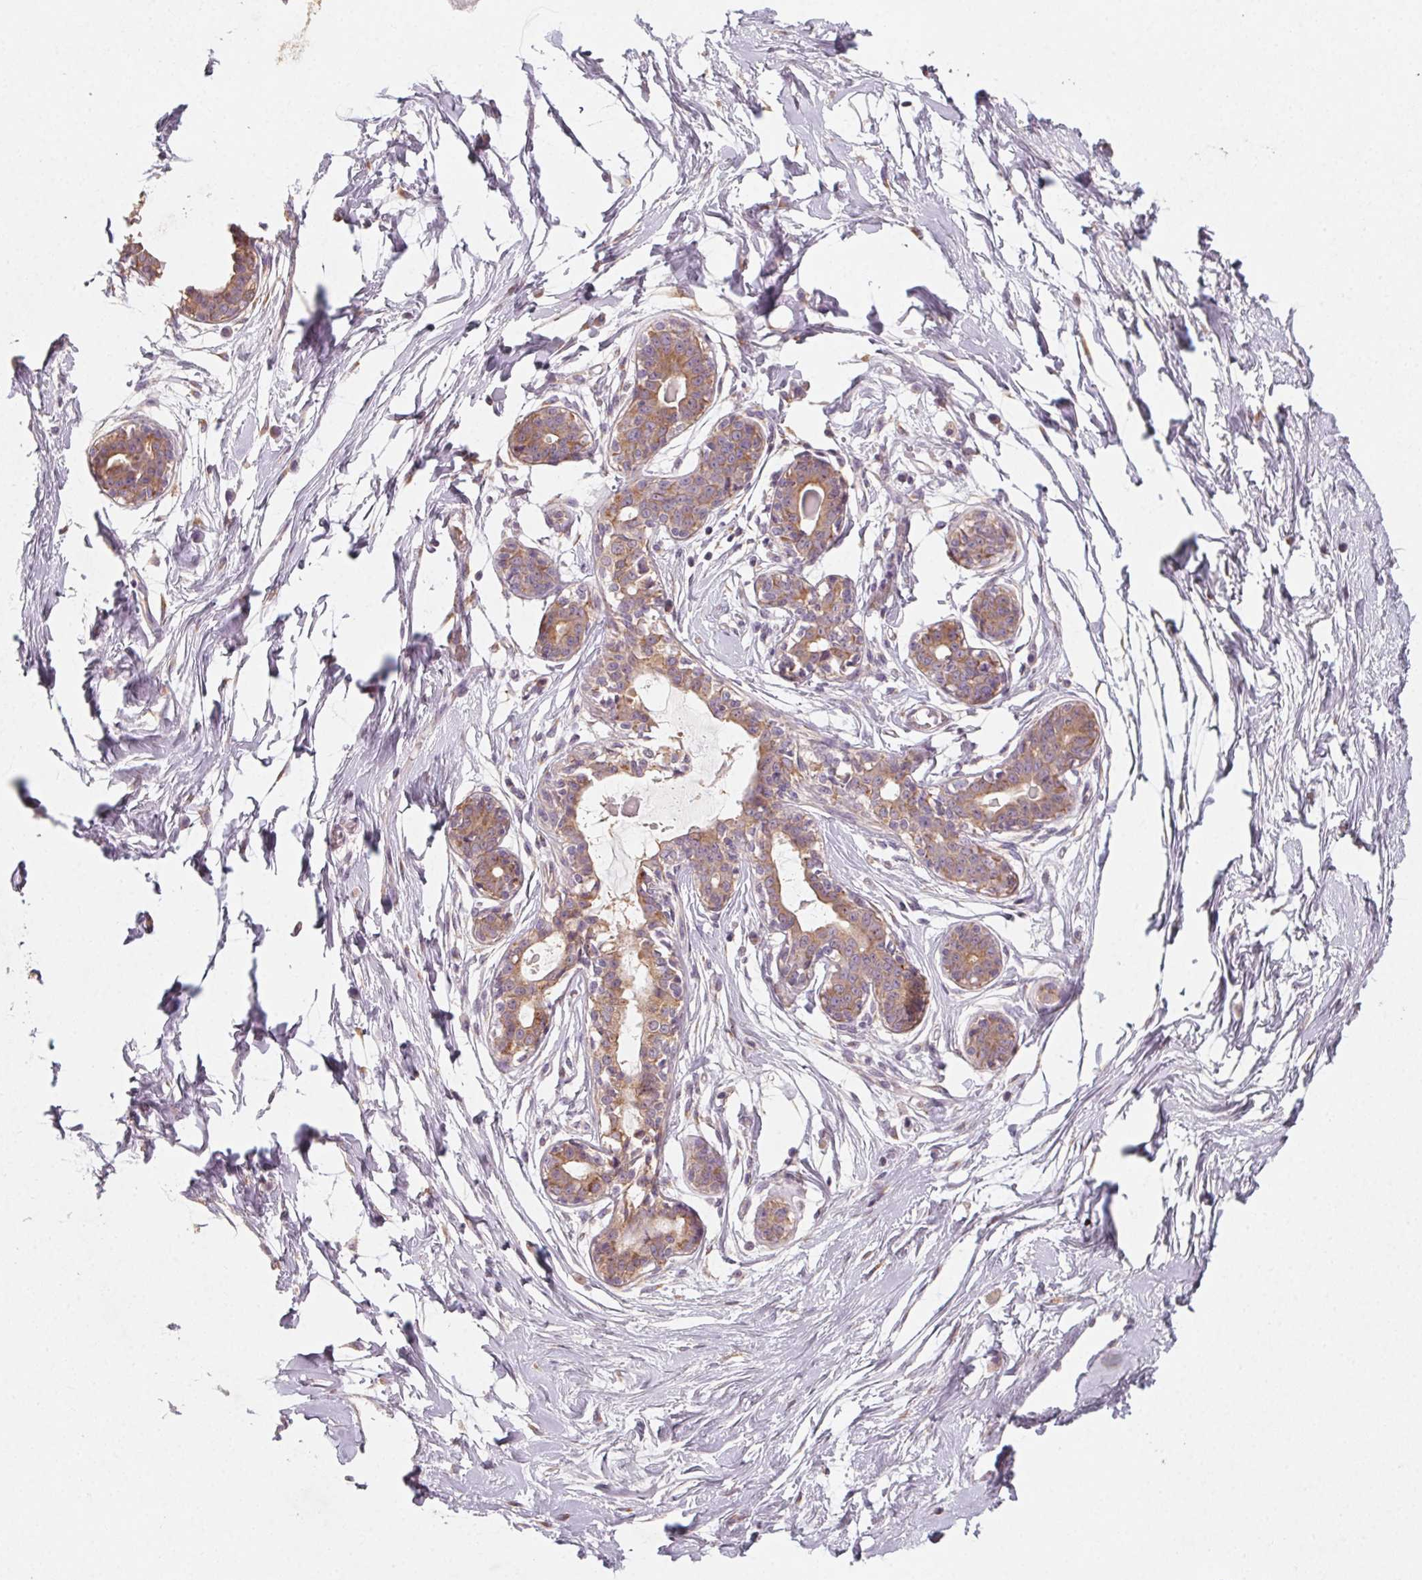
{"staining": {"intensity": "weak", "quantity": "25%-75%", "location": "cytoplasmic/membranous"}, "tissue": "breast", "cell_type": "Adipocytes", "image_type": "normal", "snomed": [{"axis": "morphology", "description": "Normal tissue, NOS"}, {"axis": "topography", "description": "Breast"}], "caption": "High-magnification brightfield microscopy of benign breast stained with DAB (brown) and counterstained with hematoxylin (blue). adipocytes exhibit weak cytoplasmic/membranous positivity is seen in about25%-75% of cells. (brown staining indicates protein expression, while blue staining denotes nuclei).", "gene": "AP1S1", "patient": {"sex": "female", "age": 45}}